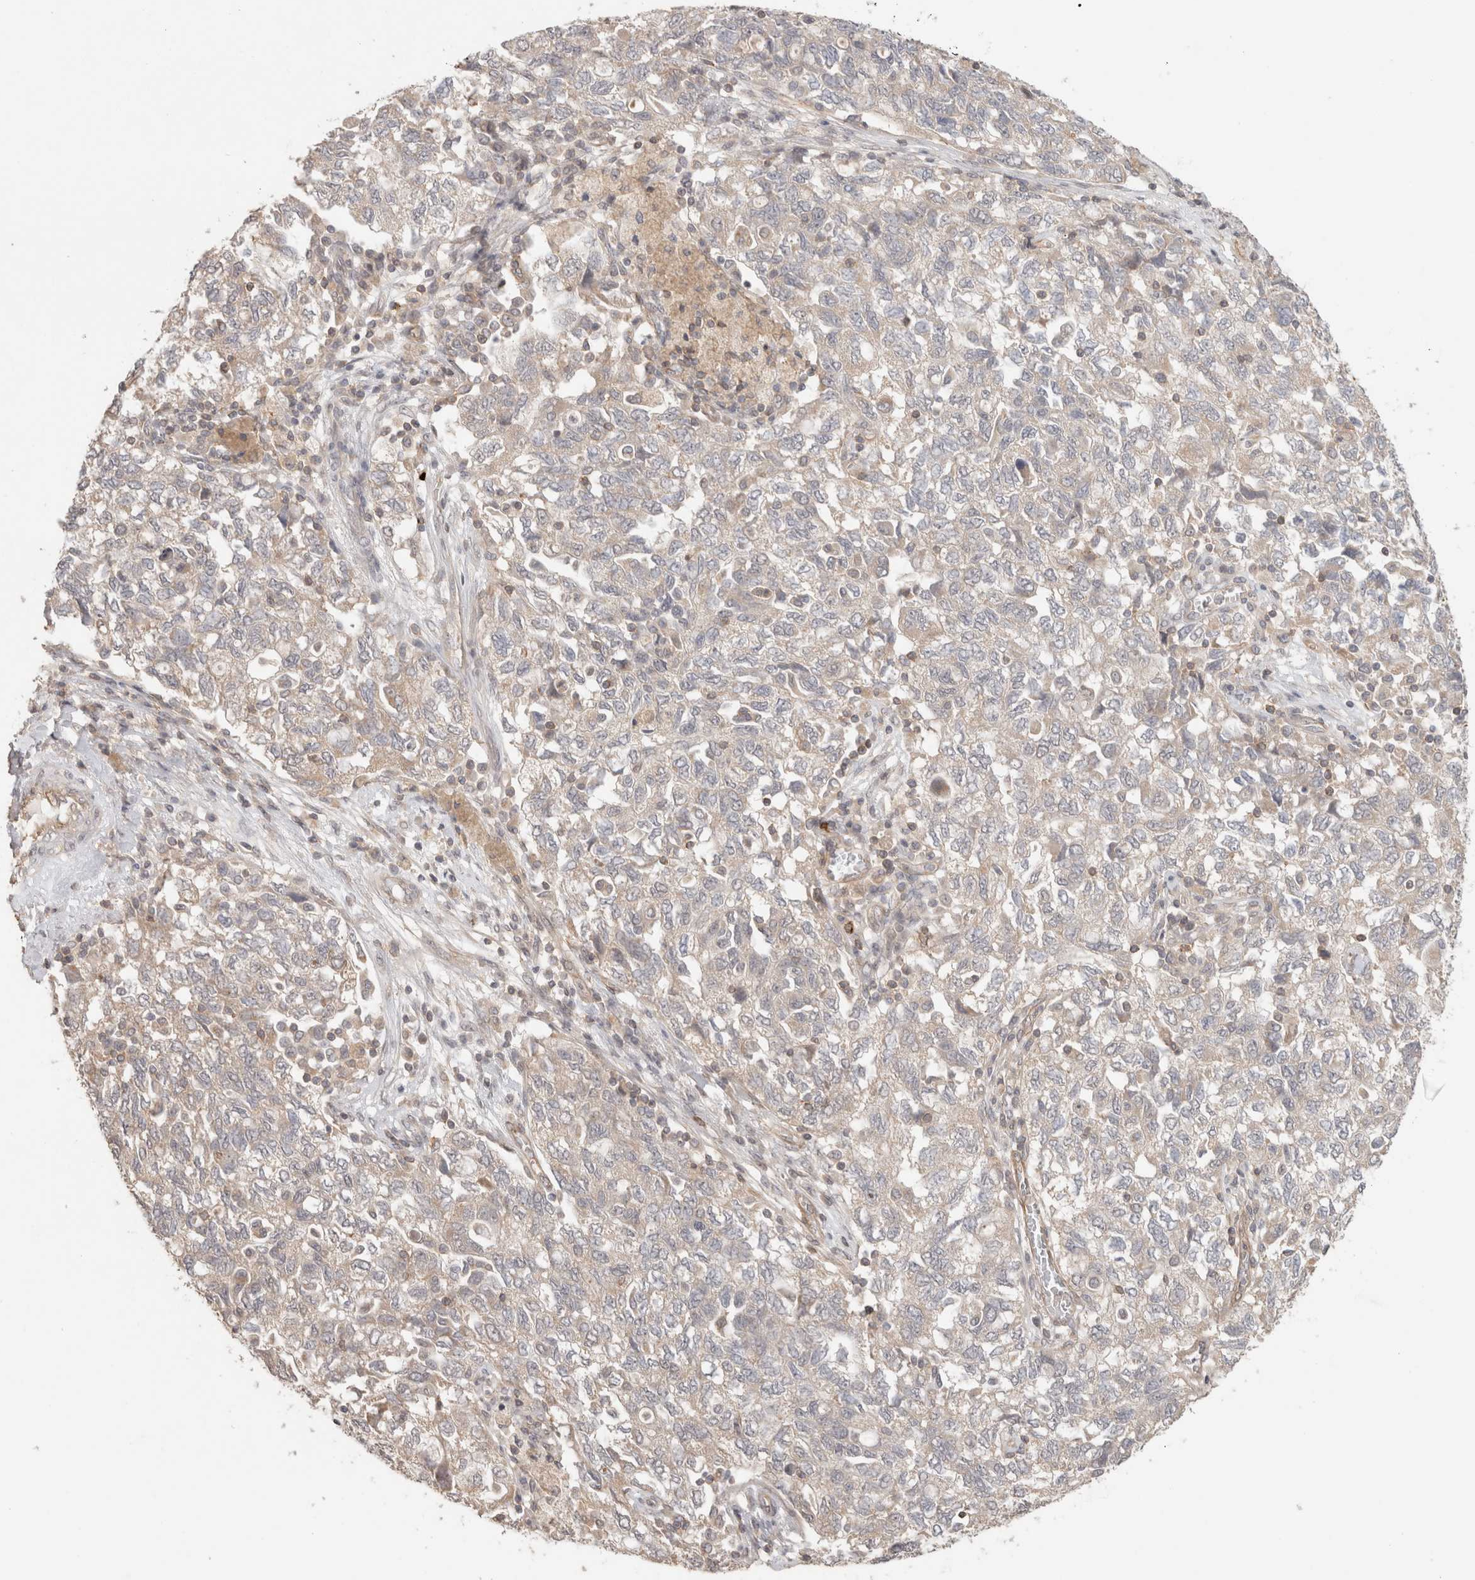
{"staining": {"intensity": "negative", "quantity": "none", "location": "none"}, "tissue": "ovarian cancer", "cell_type": "Tumor cells", "image_type": "cancer", "snomed": [{"axis": "morphology", "description": "Carcinoma, NOS"}, {"axis": "morphology", "description": "Cystadenocarcinoma, serous, NOS"}, {"axis": "topography", "description": "Ovary"}], "caption": "Immunohistochemistry (IHC) image of neoplastic tissue: ovarian cancer (serous cystadenocarcinoma) stained with DAB reveals no significant protein staining in tumor cells.", "gene": "HSPG2", "patient": {"sex": "female", "age": 69}}